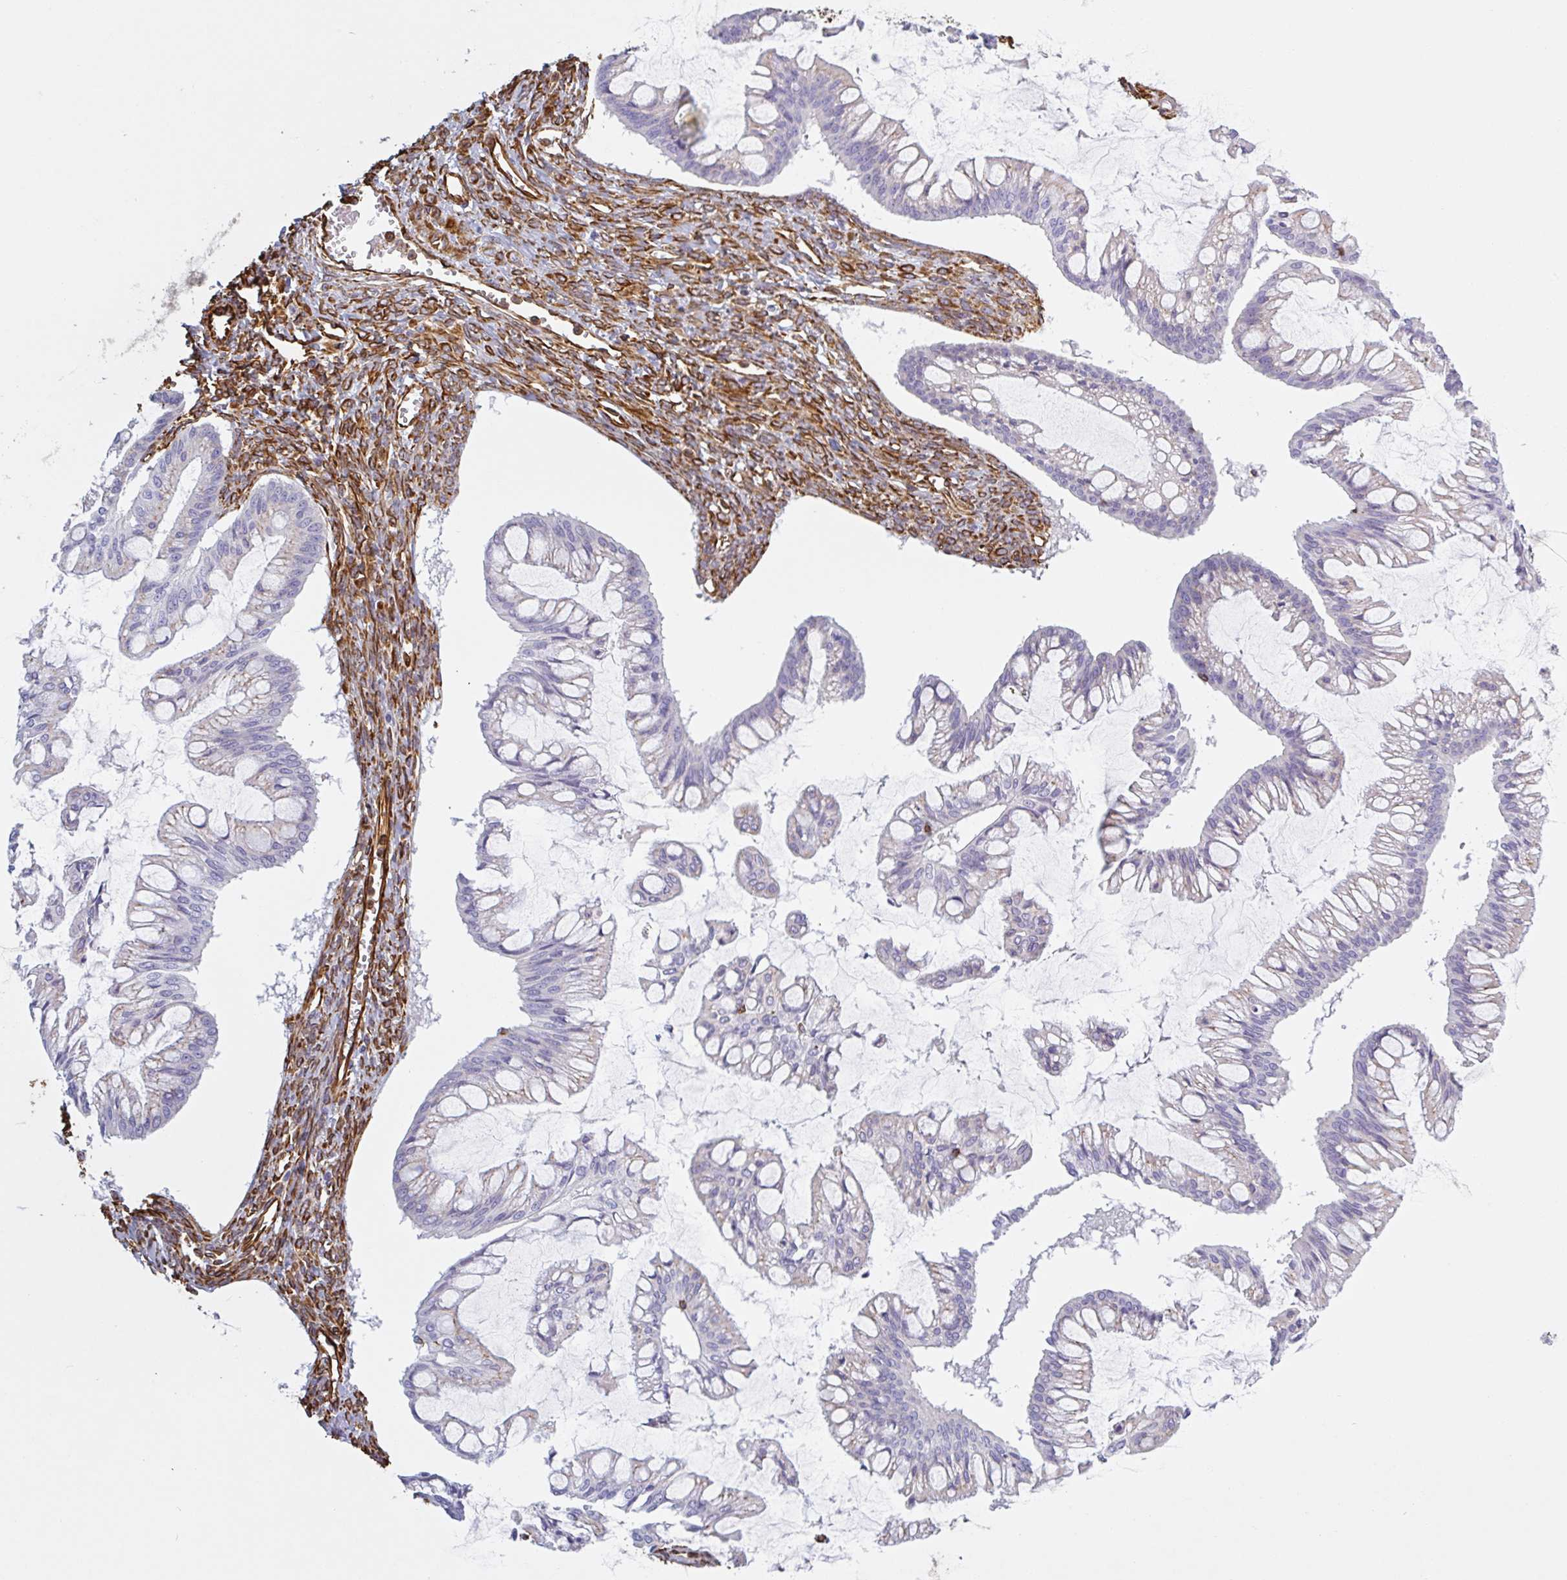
{"staining": {"intensity": "negative", "quantity": "none", "location": "none"}, "tissue": "ovarian cancer", "cell_type": "Tumor cells", "image_type": "cancer", "snomed": [{"axis": "morphology", "description": "Cystadenocarcinoma, mucinous, NOS"}, {"axis": "topography", "description": "Ovary"}], "caption": "IHC image of neoplastic tissue: ovarian cancer stained with DAB reveals no significant protein expression in tumor cells. (Brightfield microscopy of DAB (3,3'-diaminobenzidine) immunohistochemistry at high magnification).", "gene": "PPFIA1", "patient": {"sex": "female", "age": 73}}